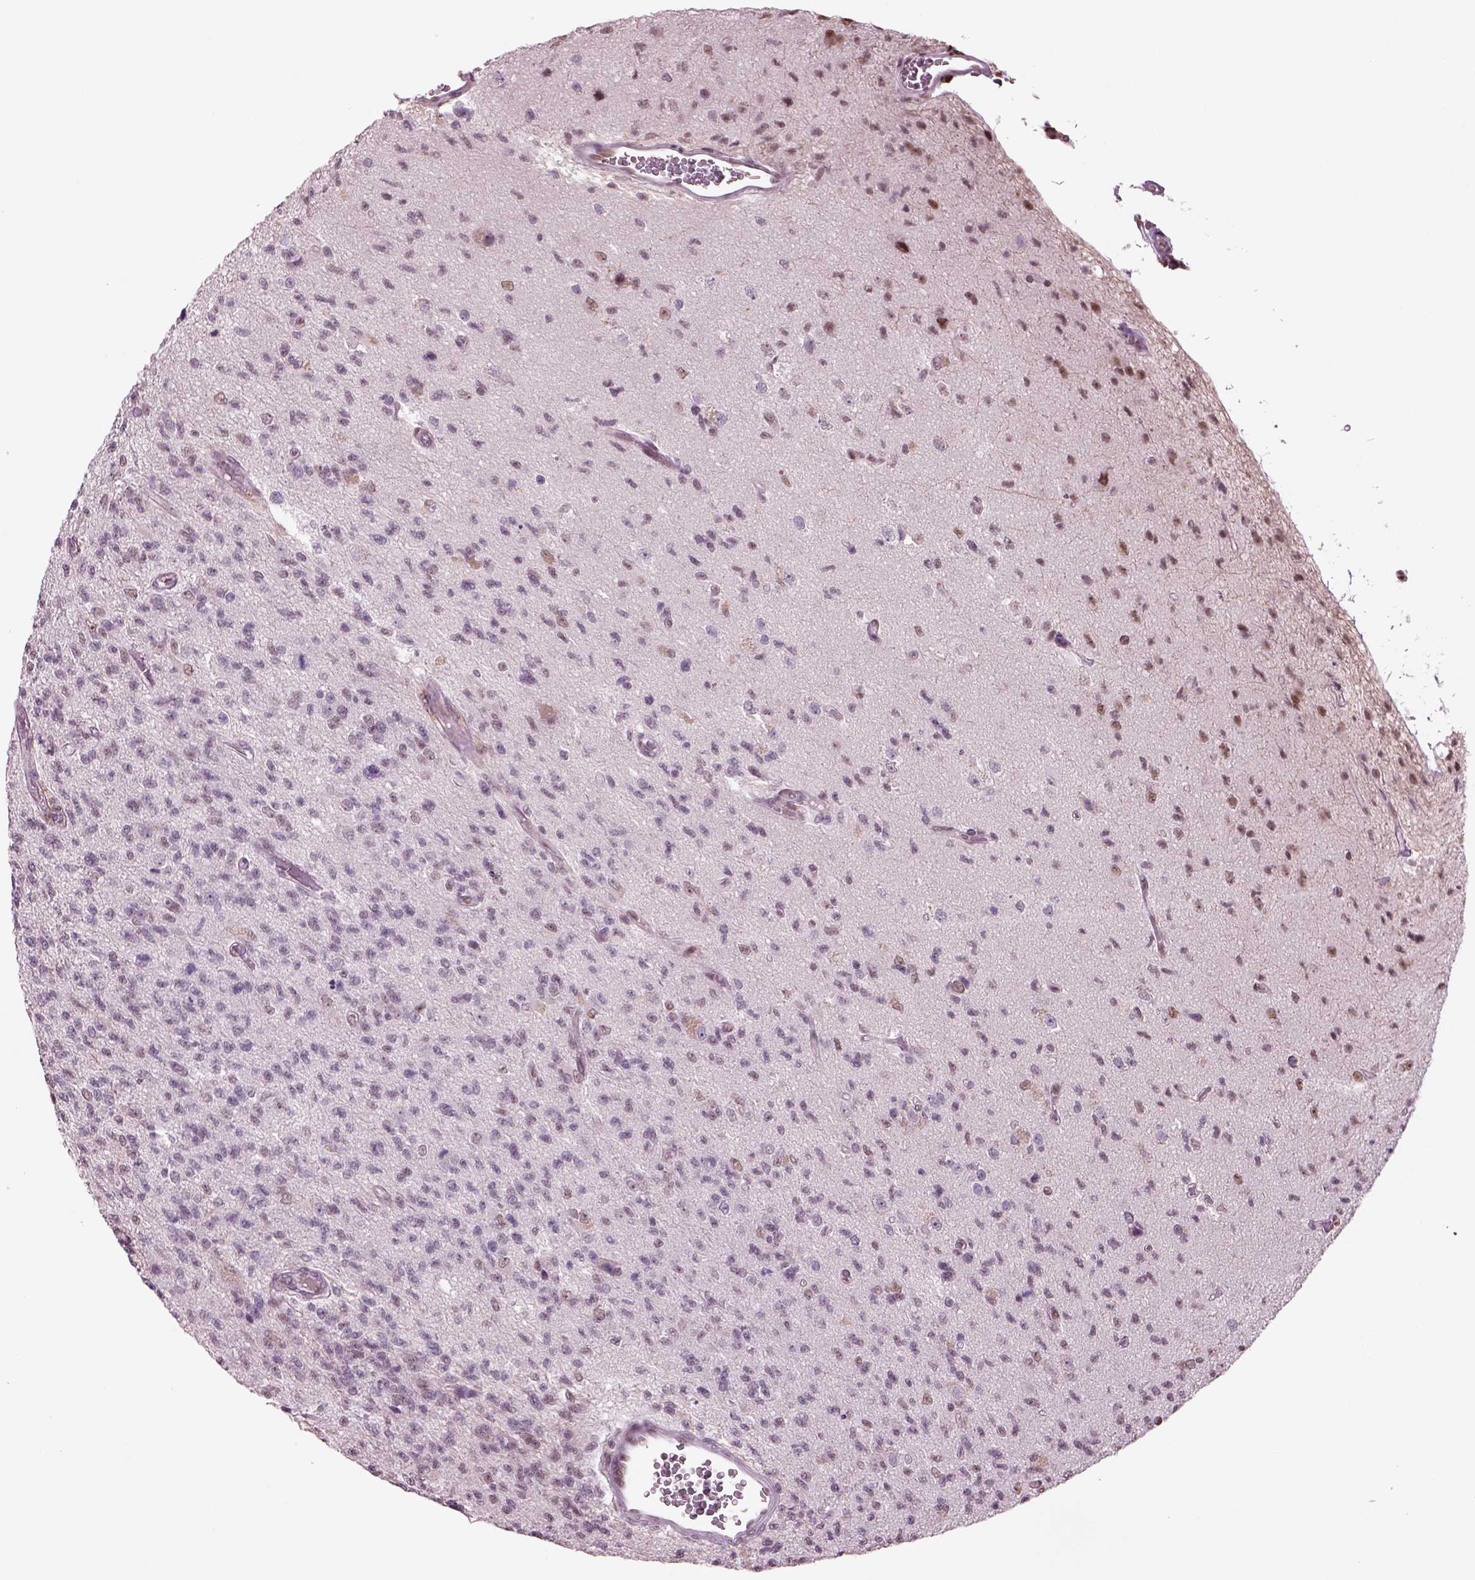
{"staining": {"intensity": "negative", "quantity": "none", "location": "none"}, "tissue": "glioma", "cell_type": "Tumor cells", "image_type": "cancer", "snomed": [{"axis": "morphology", "description": "Glioma, malignant, High grade"}, {"axis": "topography", "description": "Brain"}], "caption": "Tumor cells are negative for brown protein staining in malignant high-grade glioma. Brightfield microscopy of immunohistochemistry stained with DAB (3,3'-diaminobenzidine) (brown) and hematoxylin (blue), captured at high magnification.", "gene": "SEPHS1", "patient": {"sex": "male", "age": 56}}